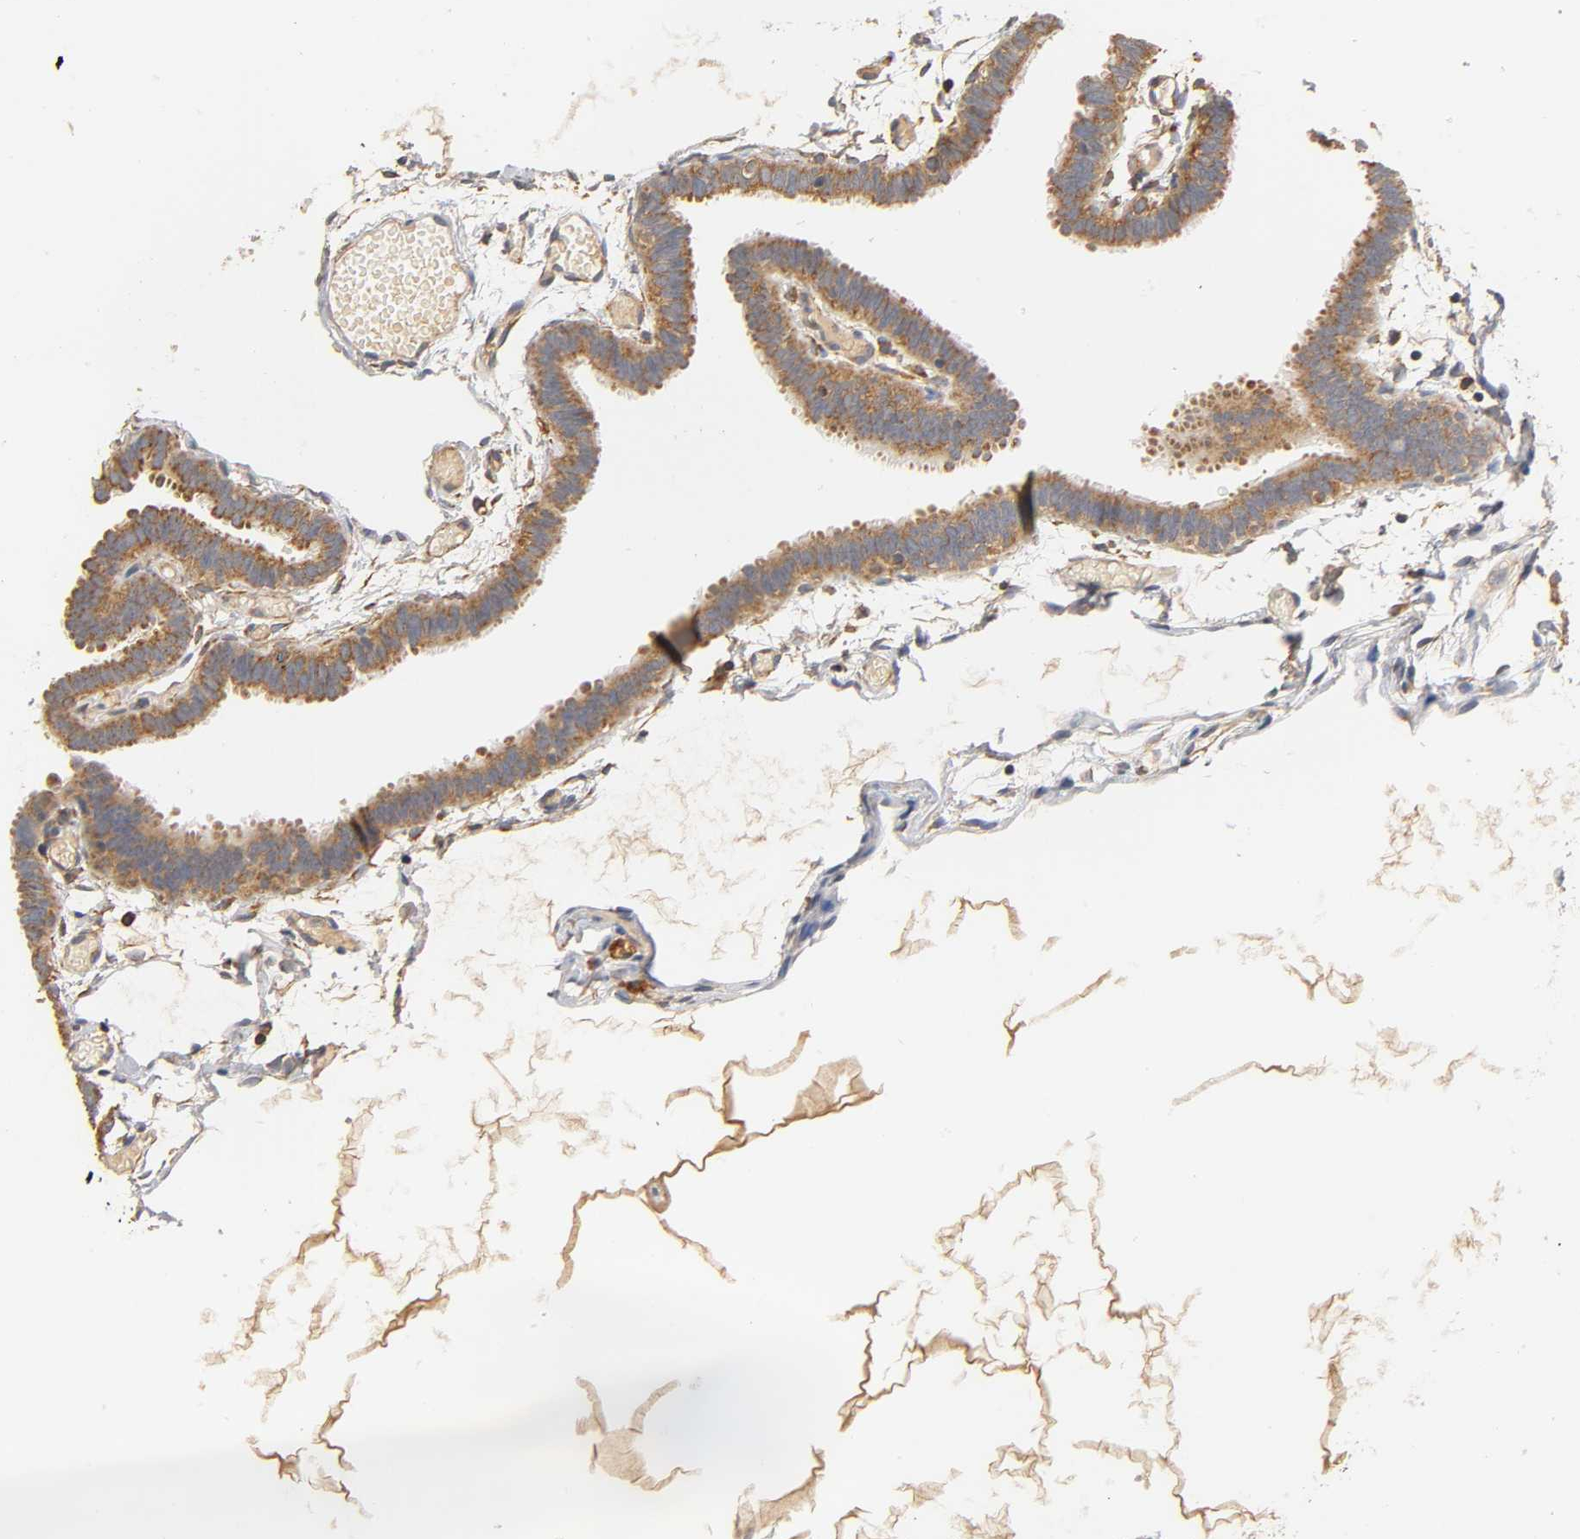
{"staining": {"intensity": "strong", "quantity": ">75%", "location": "cytoplasmic/membranous"}, "tissue": "fallopian tube", "cell_type": "Glandular cells", "image_type": "normal", "snomed": [{"axis": "morphology", "description": "Normal tissue, NOS"}, {"axis": "topography", "description": "Fallopian tube"}], "caption": "This micrograph demonstrates immunohistochemistry (IHC) staining of benign human fallopian tube, with high strong cytoplasmic/membranous positivity in about >75% of glandular cells.", "gene": "SCAP", "patient": {"sex": "female", "age": 29}}